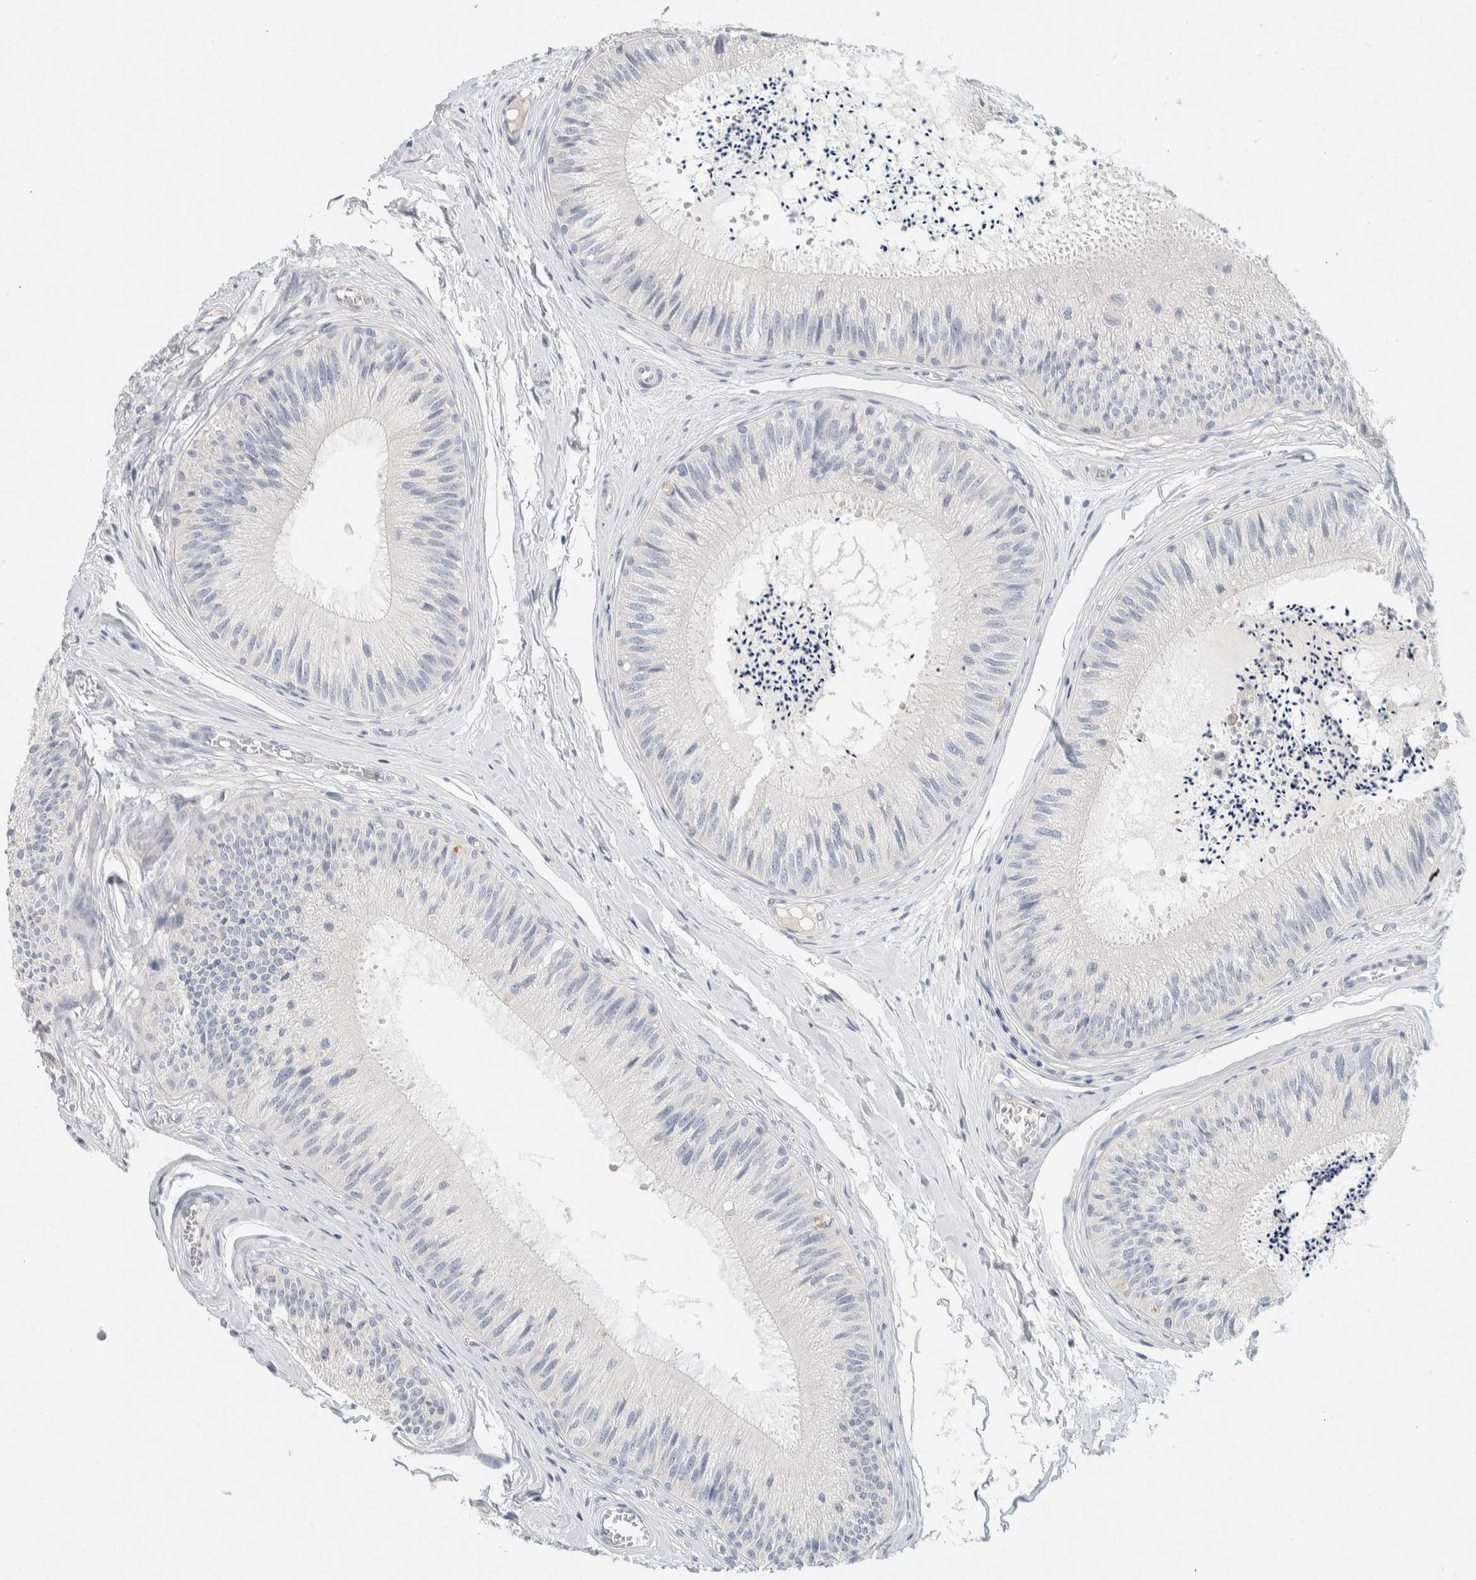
{"staining": {"intensity": "negative", "quantity": "none", "location": "none"}, "tissue": "epididymis", "cell_type": "Glandular cells", "image_type": "normal", "snomed": [{"axis": "morphology", "description": "Normal tissue, NOS"}, {"axis": "topography", "description": "Epididymis"}], "caption": "The IHC histopathology image has no significant expression in glandular cells of epididymis. The staining is performed using DAB (3,3'-diaminobenzidine) brown chromogen with nuclei counter-stained in using hematoxylin.", "gene": "ALOX12B", "patient": {"sex": "male", "age": 31}}